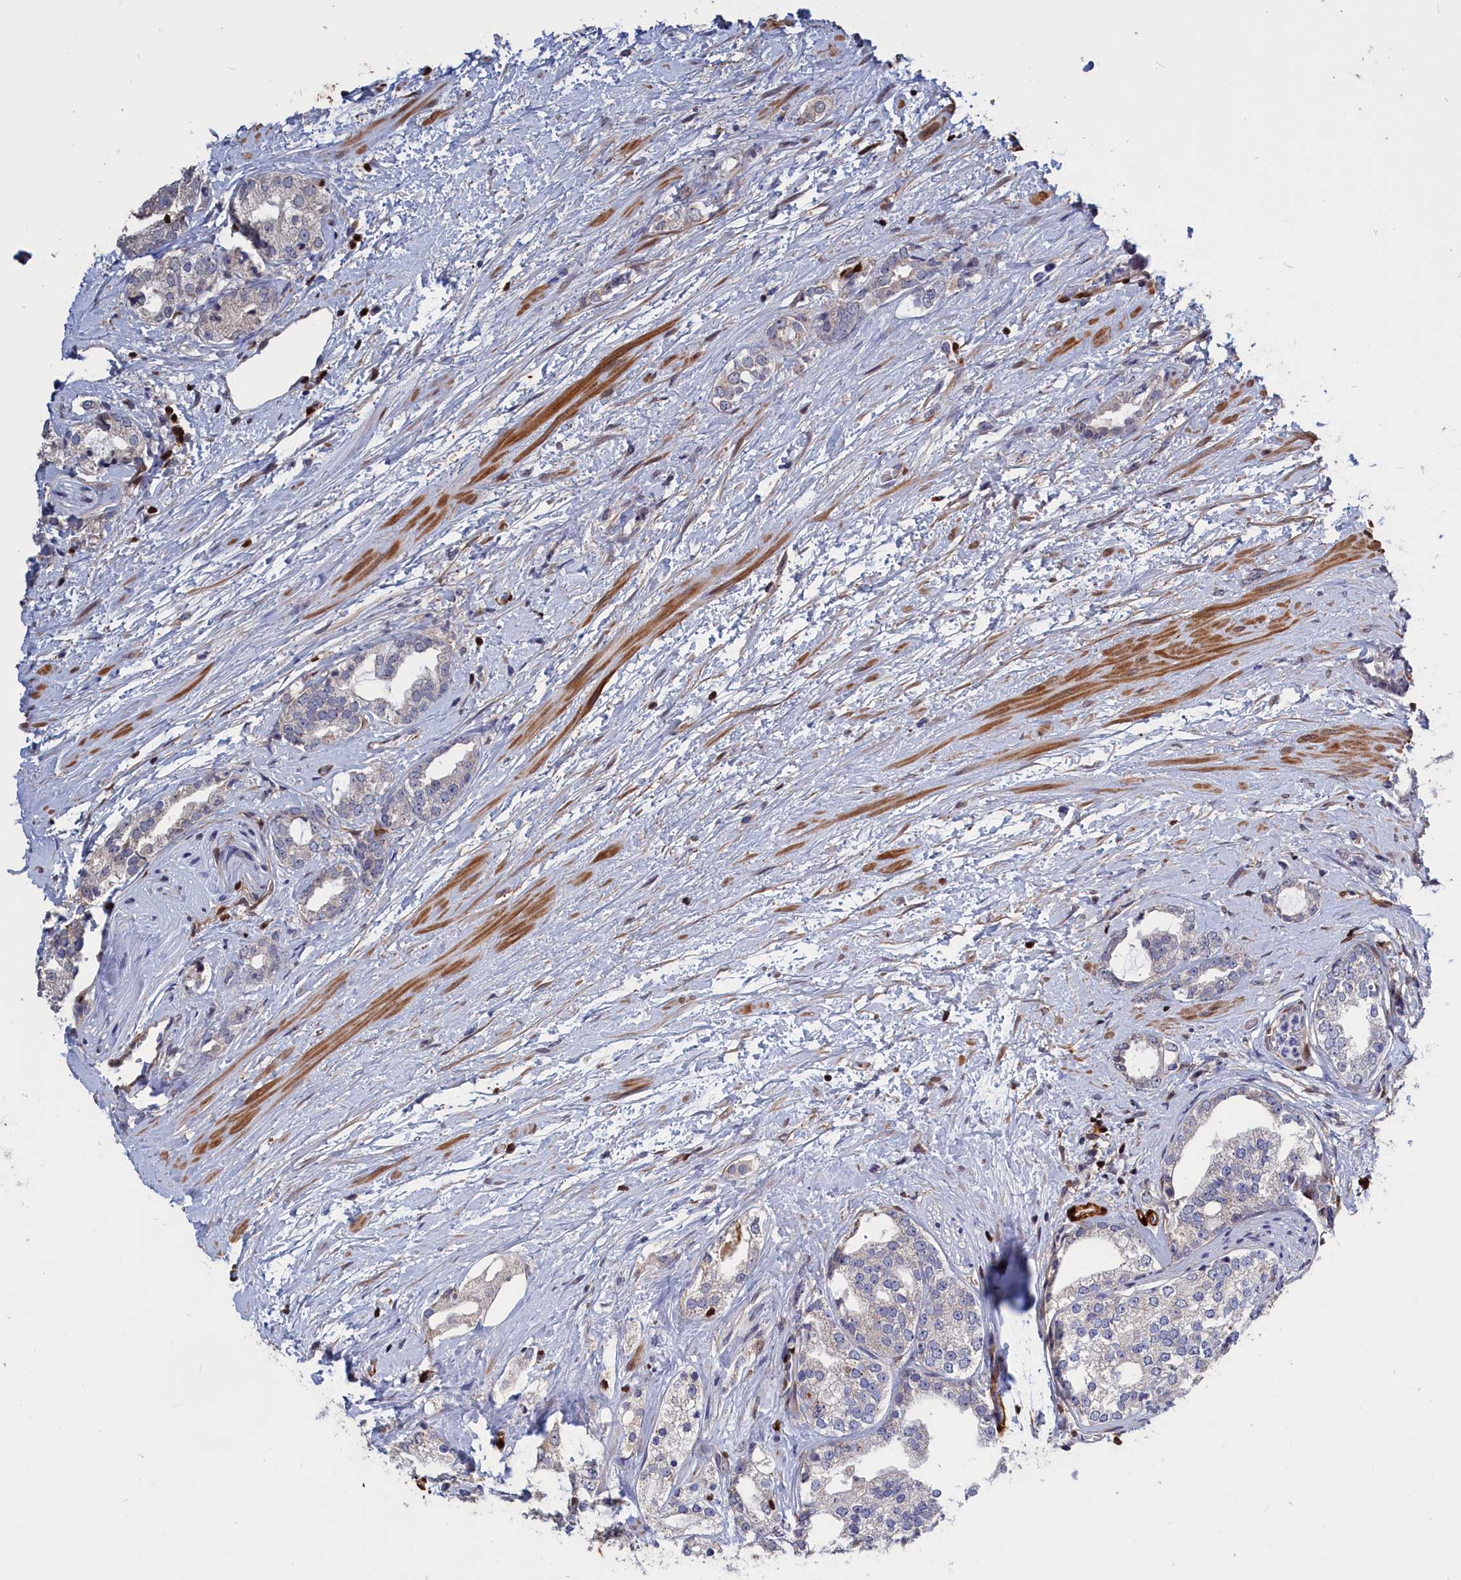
{"staining": {"intensity": "negative", "quantity": "none", "location": "none"}, "tissue": "prostate cancer", "cell_type": "Tumor cells", "image_type": "cancer", "snomed": [{"axis": "morphology", "description": "Adenocarcinoma, High grade"}, {"axis": "topography", "description": "Prostate"}], "caption": "A high-resolution photomicrograph shows immunohistochemistry staining of prostate cancer (adenocarcinoma (high-grade)), which shows no significant expression in tumor cells.", "gene": "CRIP1", "patient": {"sex": "male", "age": 64}}